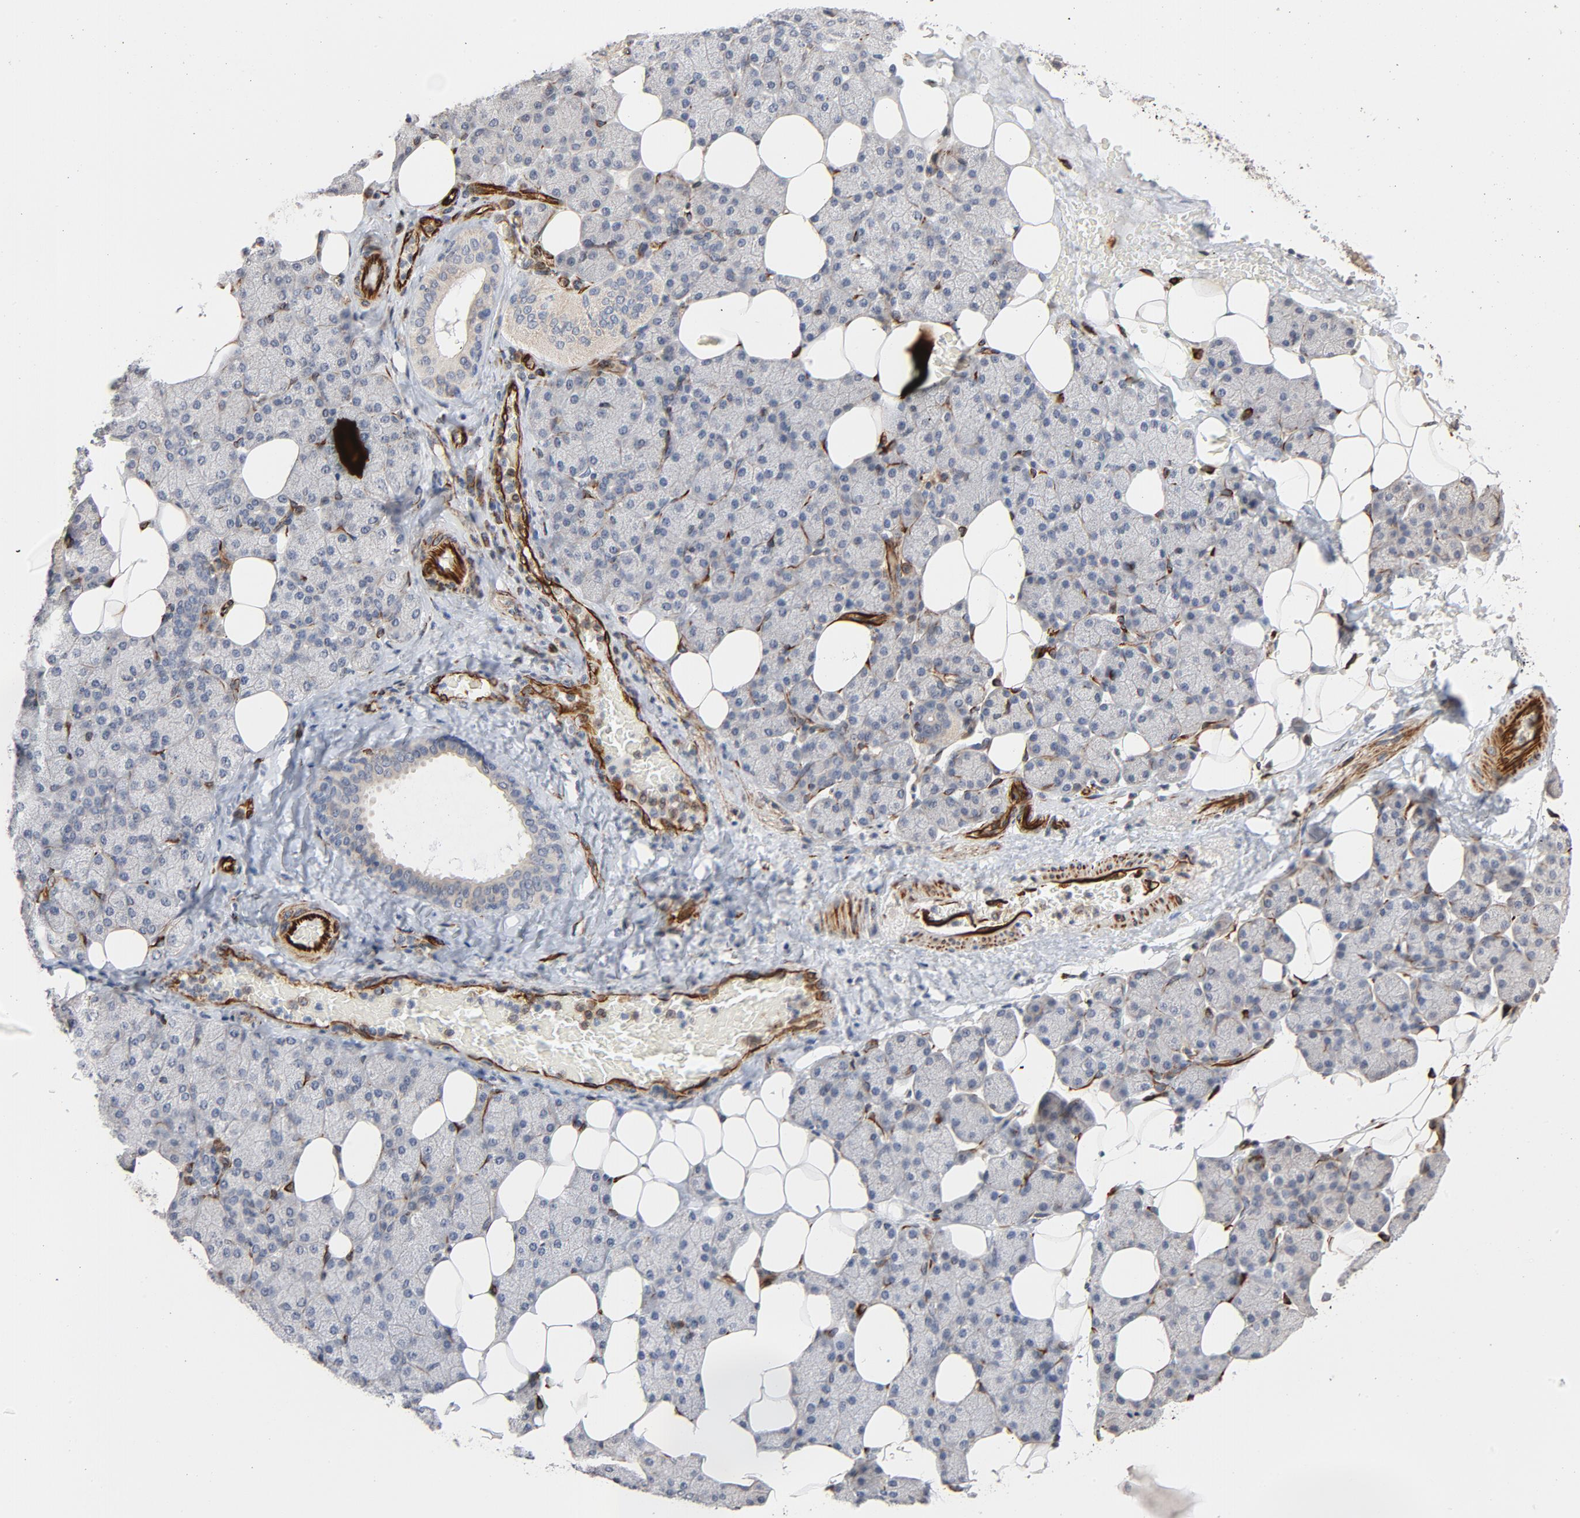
{"staining": {"intensity": "weak", "quantity": "<25%", "location": "cytoplasmic/membranous"}, "tissue": "salivary gland", "cell_type": "Glandular cells", "image_type": "normal", "snomed": [{"axis": "morphology", "description": "Normal tissue, NOS"}, {"axis": "topography", "description": "Lymph node"}, {"axis": "topography", "description": "Salivary gland"}], "caption": "Glandular cells show no significant protein staining in normal salivary gland.", "gene": "FAM118A", "patient": {"sex": "male", "age": 8}}